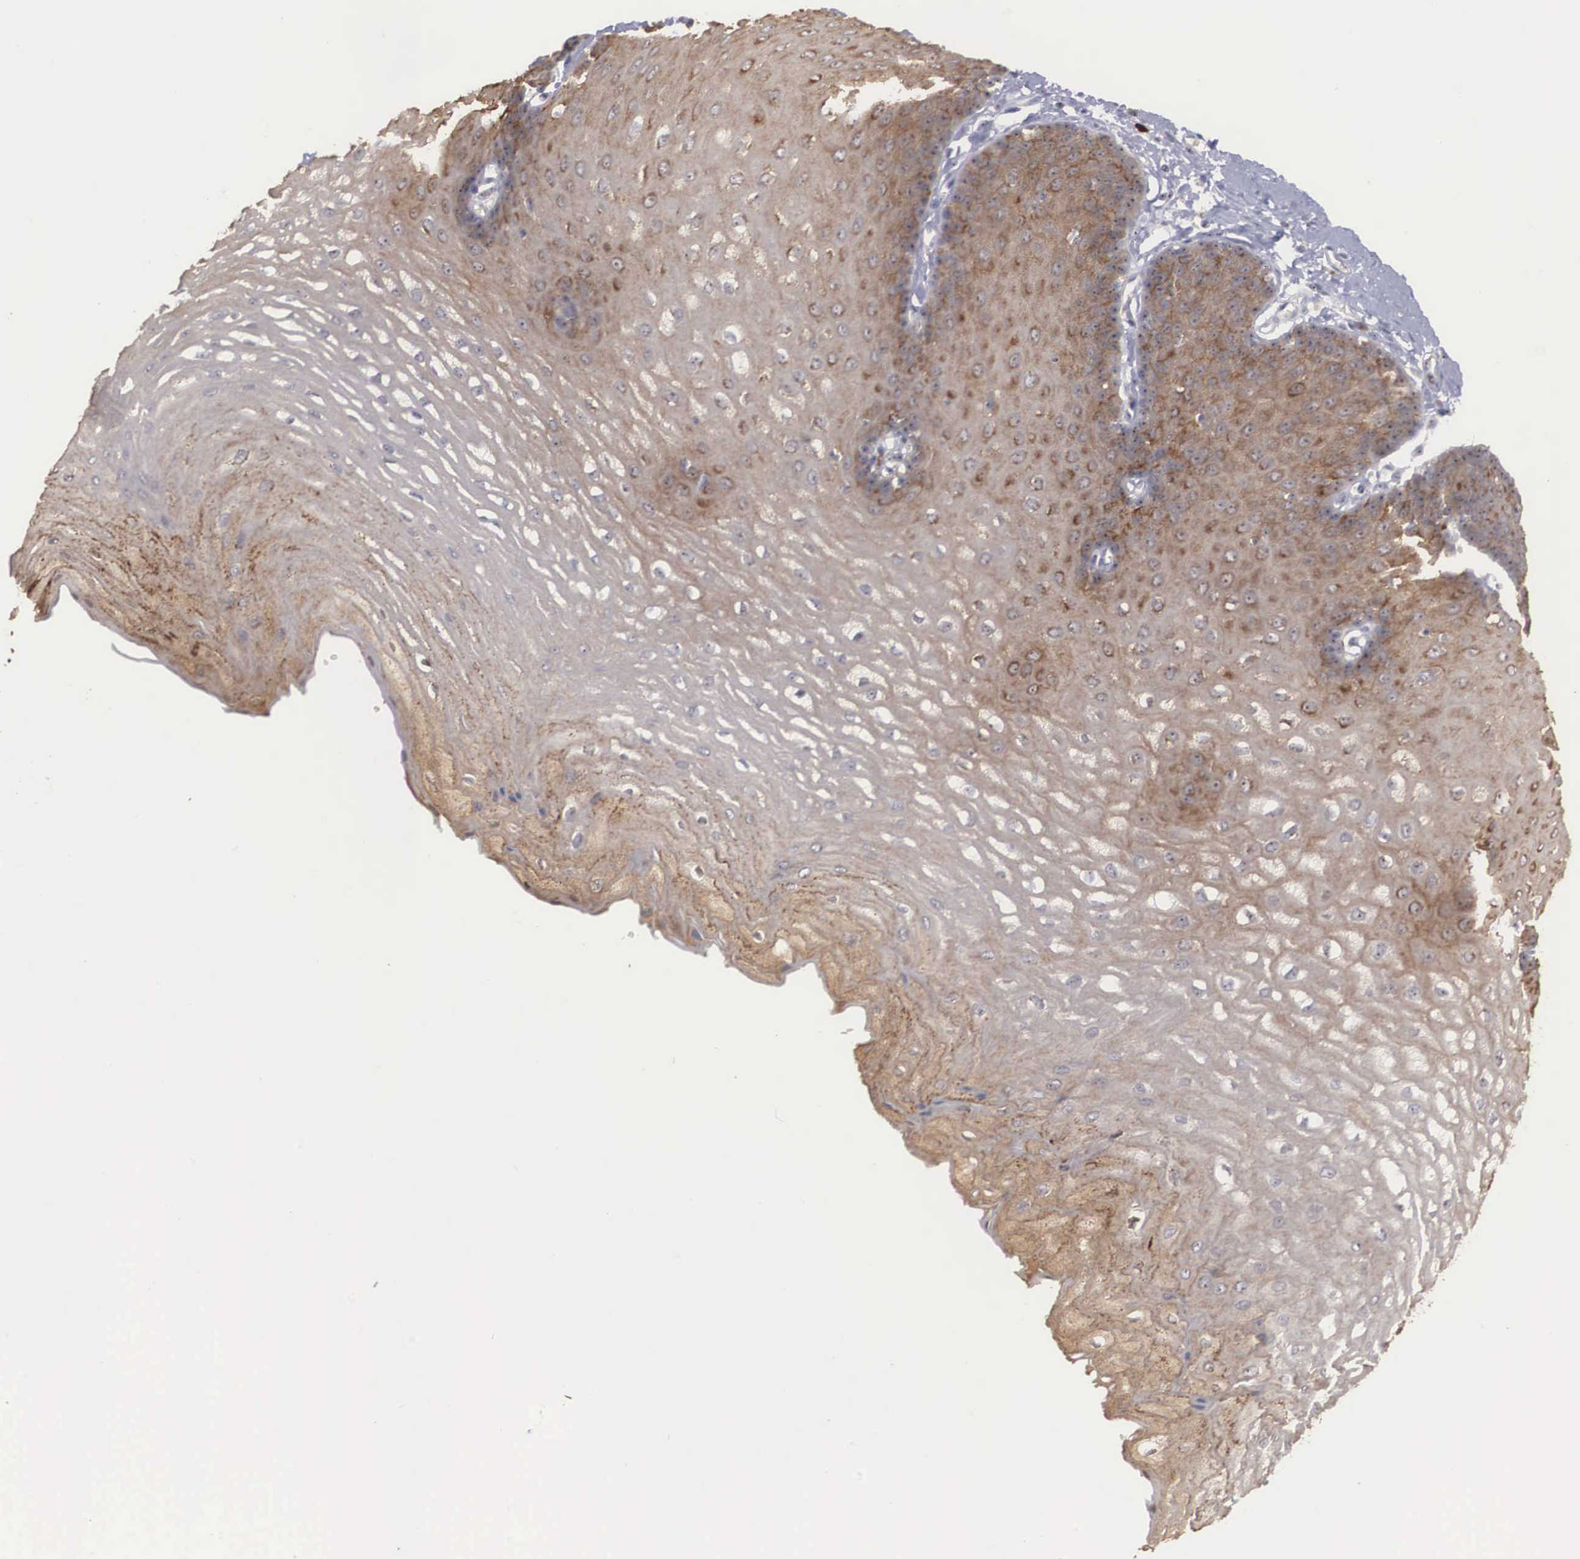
{"staining": {"intensity": "moderate", "quantity": ">75%", "location": "cytoplasmic/membranous"}, "tissue": "esophagus", "cell_type": "Squamous epithelial cells", "image_type": "normal", "snomed": [{"axis": "morphology", "description": "Normal tissue, NOS"}, {"axis": "topography", "description": "Esophagus"}], "caption": "IHC image of unremarkable esophagus: human esophagus stained using IHC exhibits medium levels of moderate protein expression localized specifically in the cytoplasmic/membranous of squamous epithelial cells, appearing as a cytoplasmic/membranous brown color.", "gene": "AMN", "patient": {"sex": "male", "age": 70}}